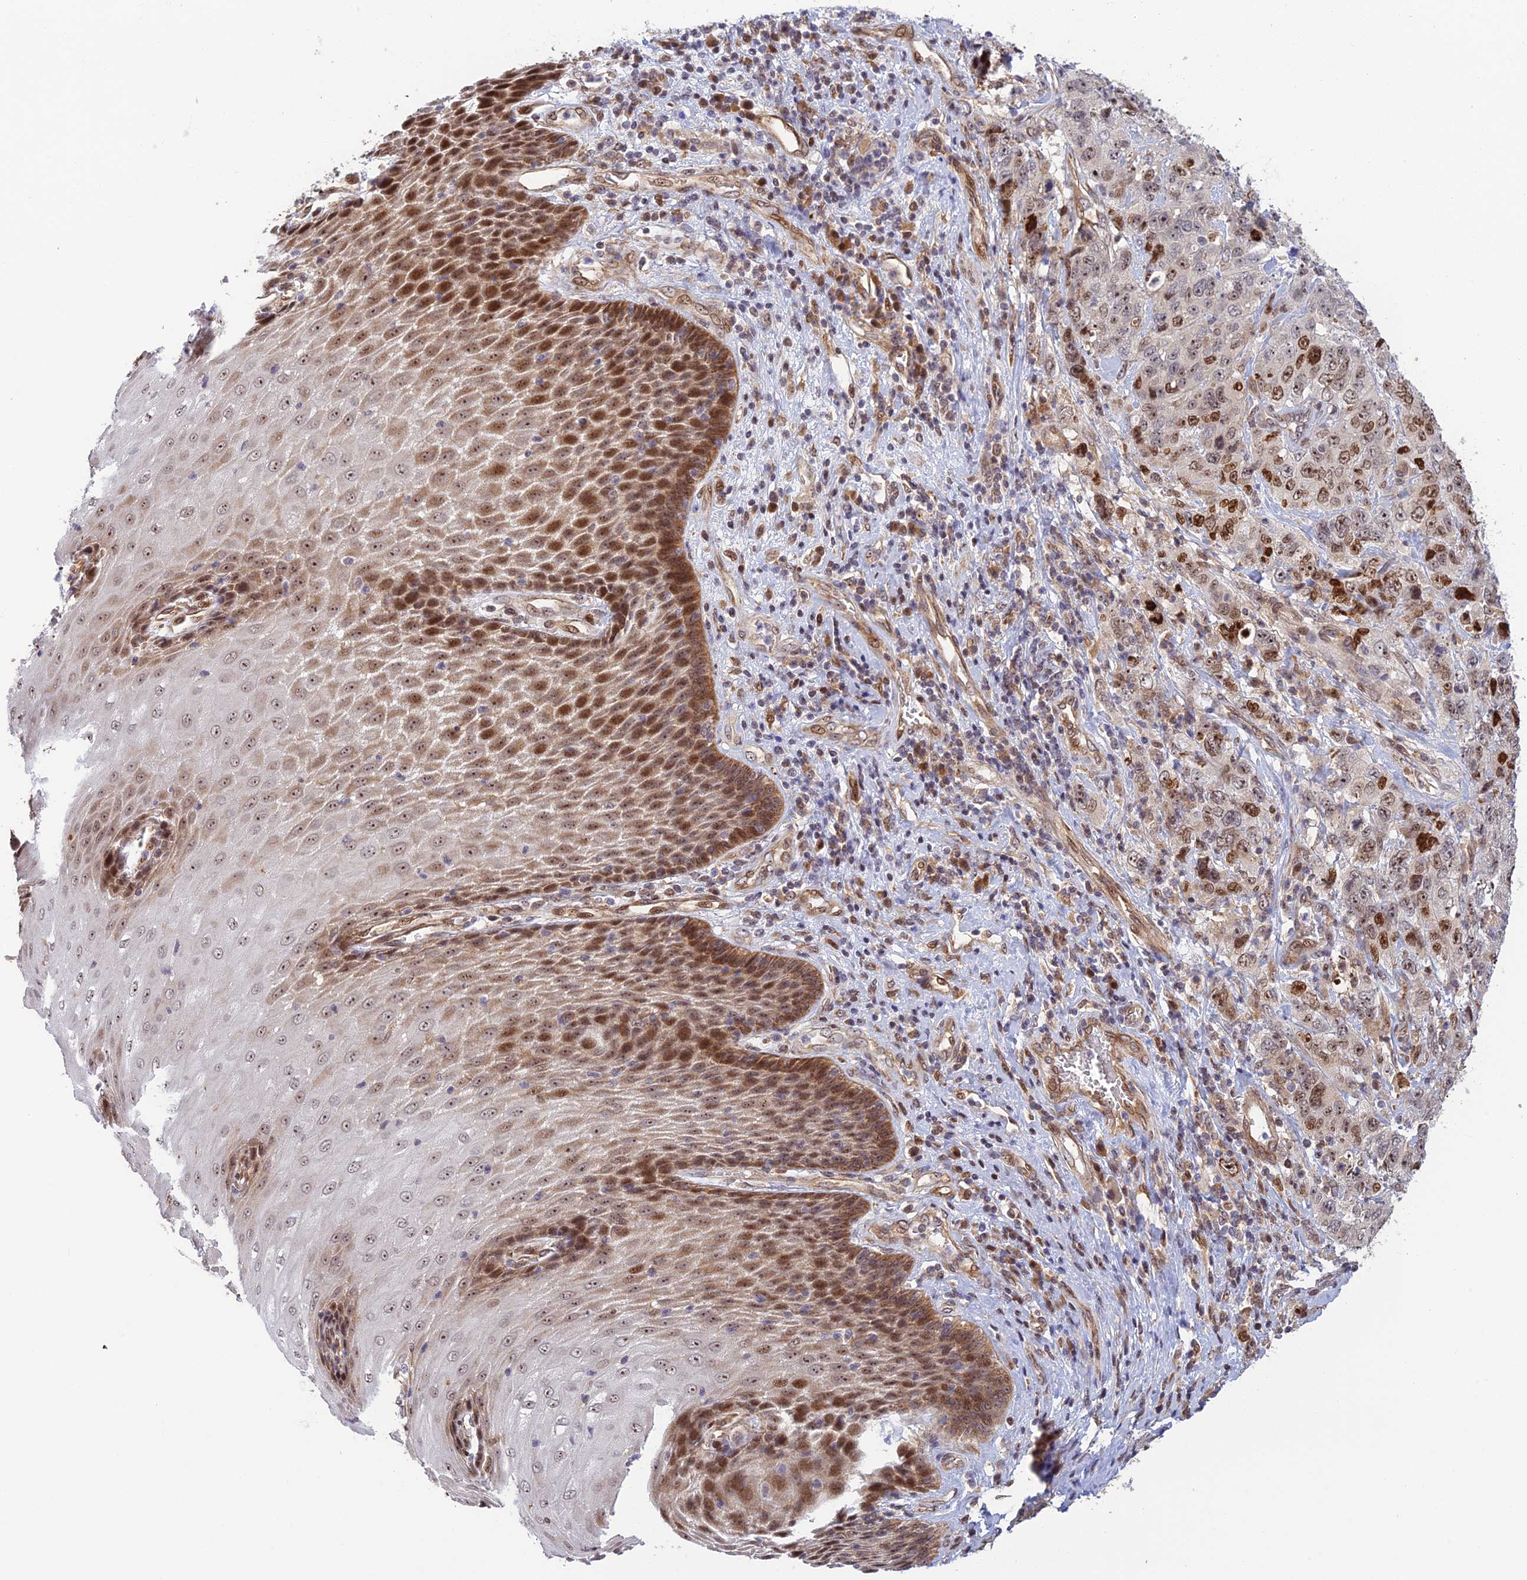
{"staining": {"intensity": "strong", "quantity": "25%-75%", "location": "nuclear"}, "tissue": "stomach cancer", "cell_type": "Tumor cells", "image_type": "cancer", "snomed": [{"axis": "morphology", "description": "Adenocarcinoma, NOS"}, {"axis": "topography", "description": "Stomach"}], "caption": "Immunohistochemical staining of human stomach cancer exhibits strong nuclear protein staining in approximately 25%-75% of tumor cells.", "gene": "UFSP2", "patient": {"sex": "male", "age": 48}}